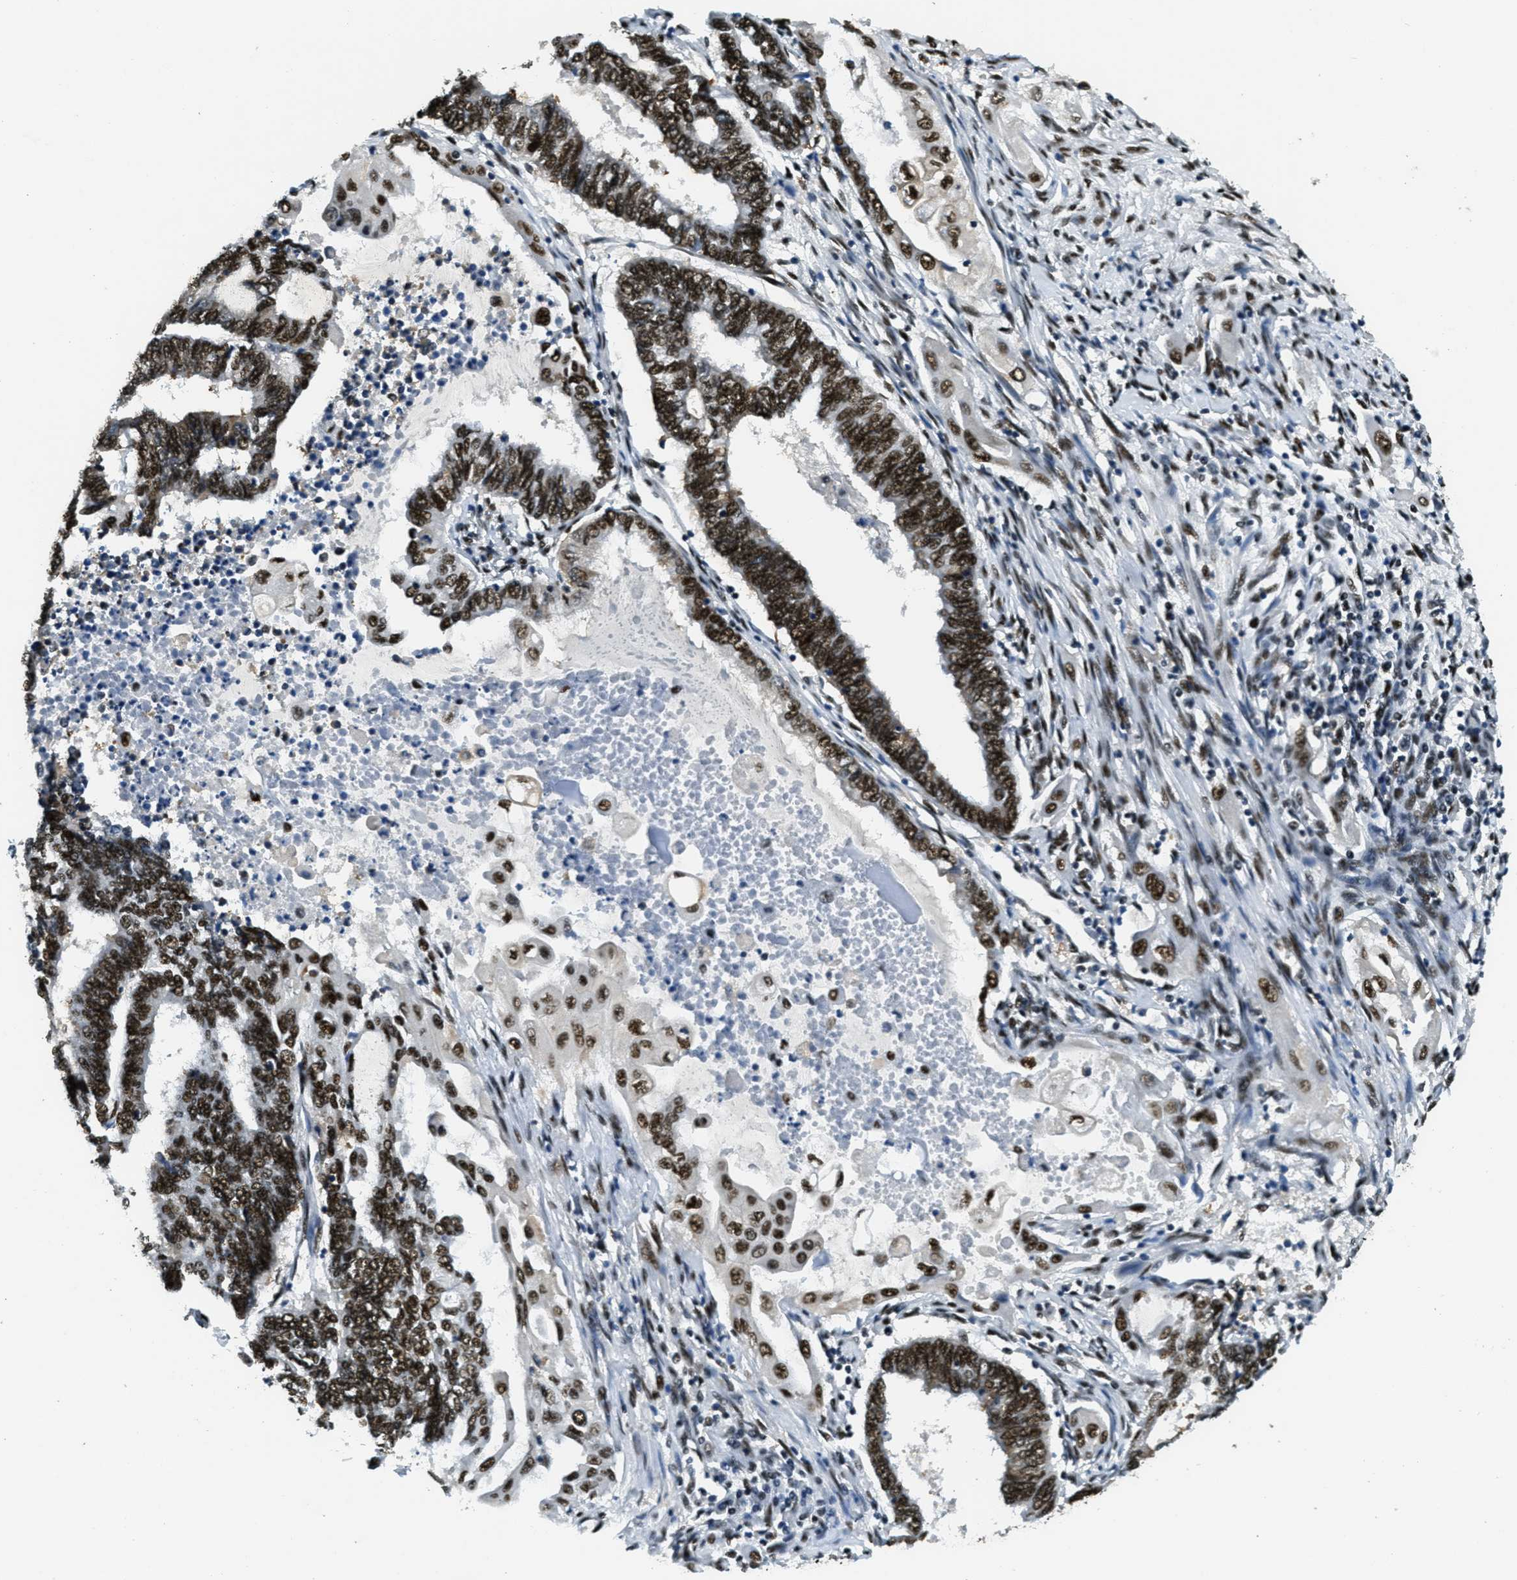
{"staining": {"intensity": "strong", "quantity": ">75%", "location": "cytoplasmic/membranous,nuclear"}, "tissue": "endometrial cancer", "cell_type": "Tumor cells", "image_type": "cancer", "snomed": [{"axis": "morphology", "description": "Adenocarcinoma, NOS"}, {"axis": "topography", "description": "Uterus"}, {"axis": "topography", "description": "Endometrium"}], "caption": "An image showing strong cytoplasmic/membranous and nuclear expression in about >75% of tumor cells in endometrial cancer (adenocarcinoma), as visualized by brown immunohistochemical staining.", "gene": "SSB", "patient": {"sex": "female", "age": 70}}